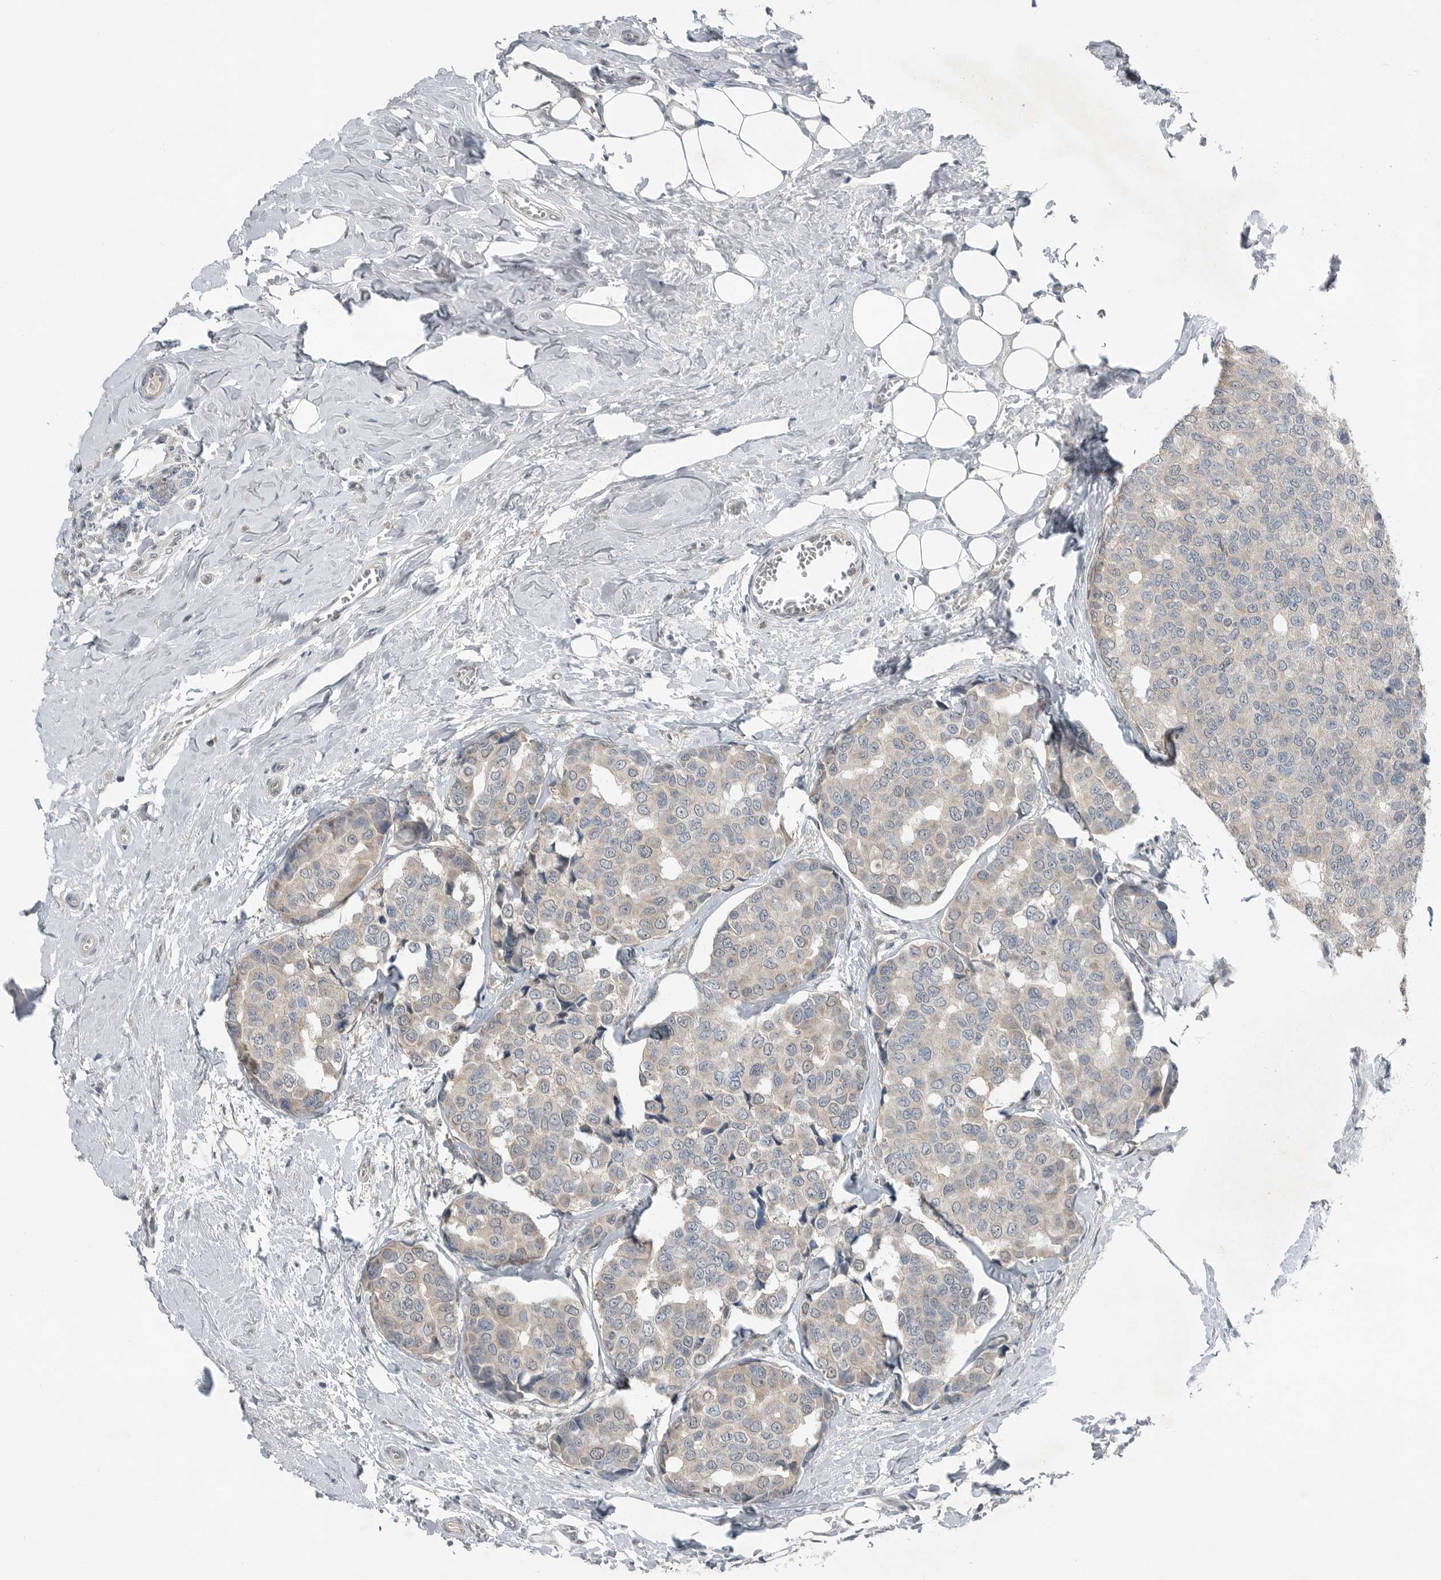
{"staining": {"intensity": "weak", "quantity": "<25%", "location": "cytoplasmic/membranous"}, "tissue": "breast cancer", "cell_type": "Tumor cells", "image_type": "cancer", "snomed": [{"axis": "morphology", "description": "Normal tissue, NOS"}, {"axis": "morphology", "description": "Duct carcinoma"}, {"axis": "topography", "description": "Breast"}], "caption": "Infiltrating ductal carcinoma (breast) stained for a protein using IHC shows no expression tumor cells.", "gene": "MFAP3L", "patient": {"sex": "female", "age": 43}}